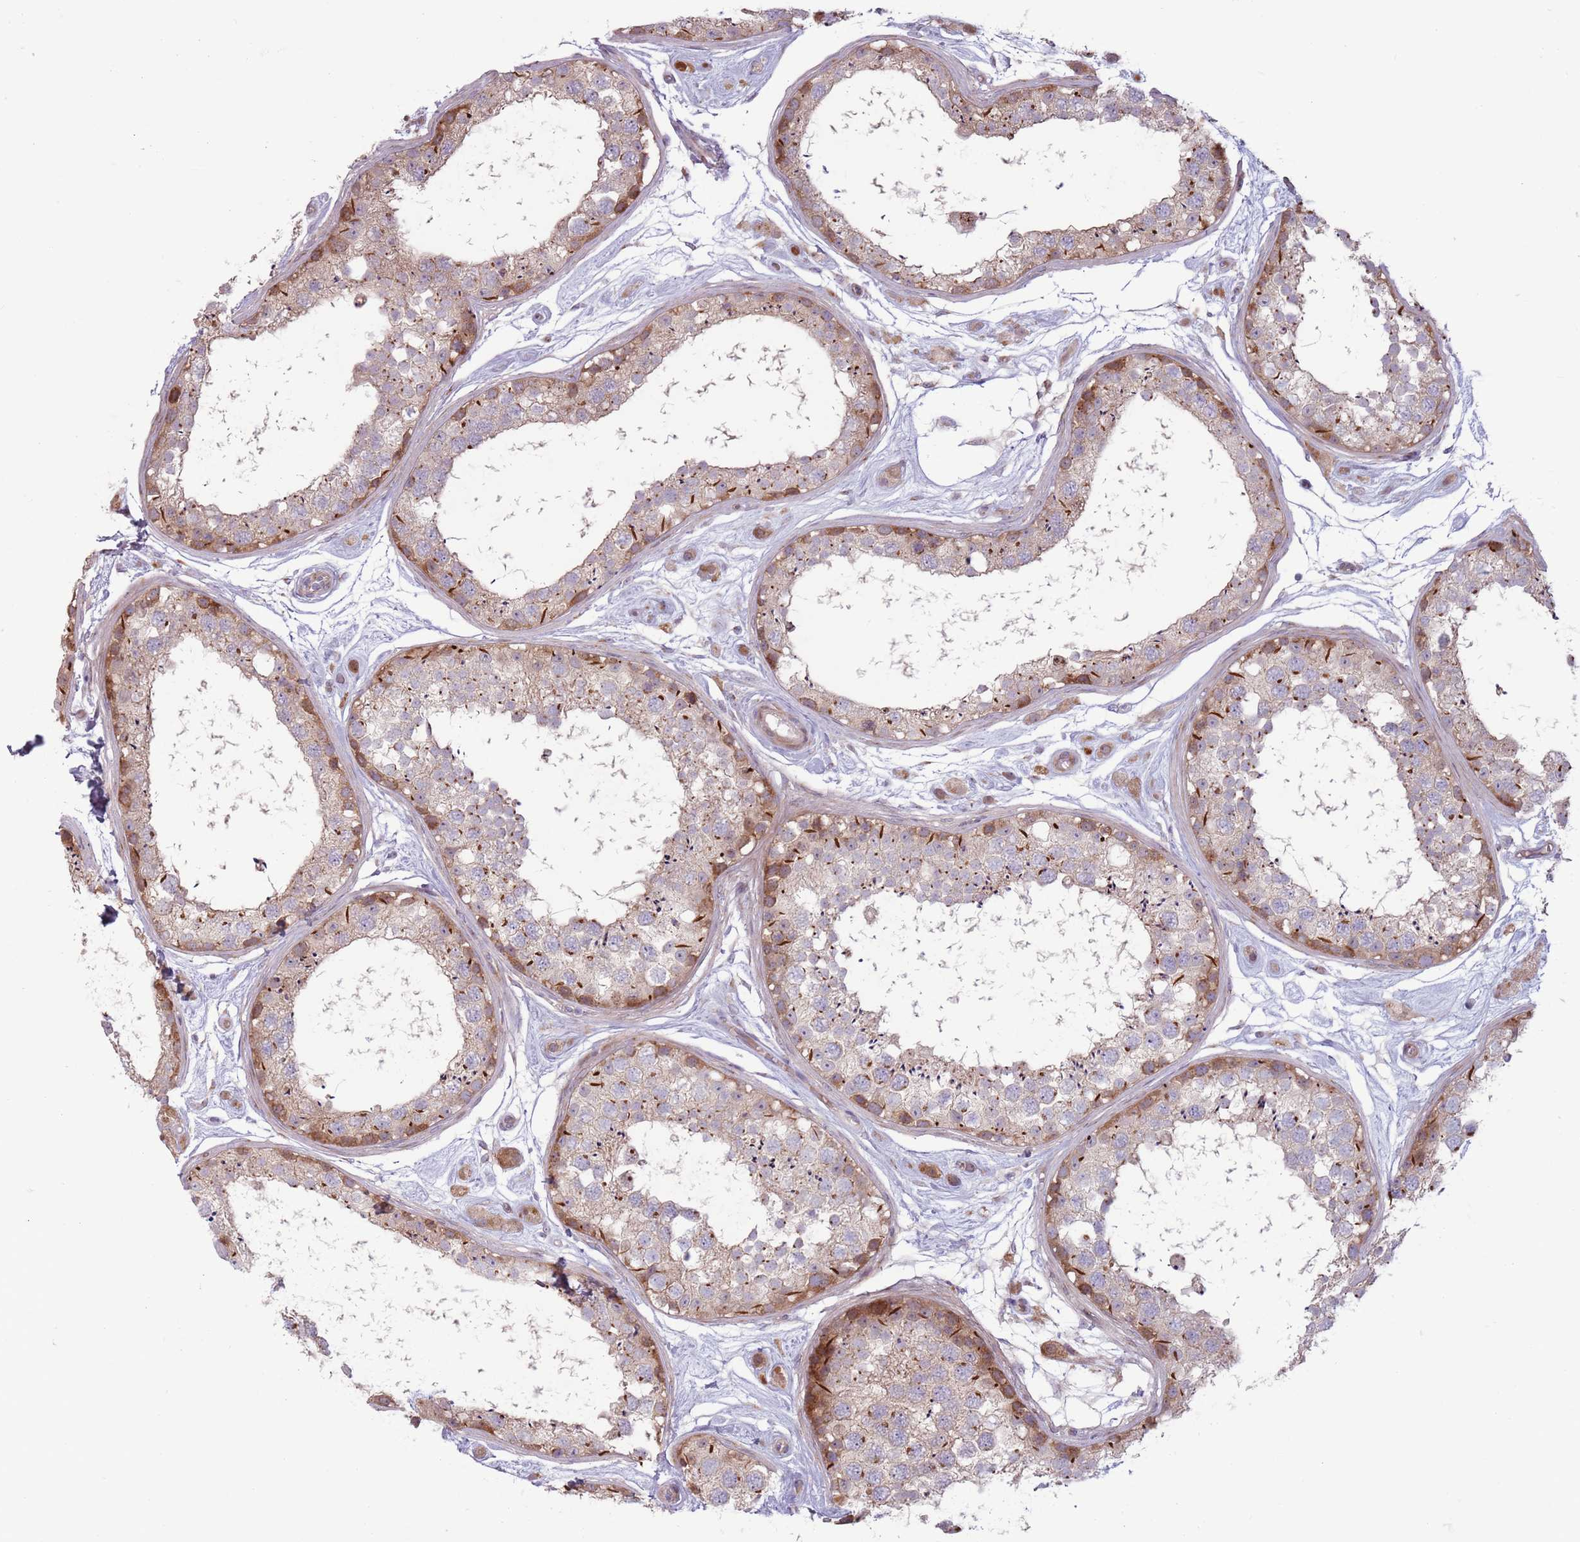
{"staining": {"intensity": "moderate", "quantity": "<25%", "location": "cytoplasmic/membranous"}, "tissue": "testis", "cell_type": "Cells in seminiferous ducts", "image_type": "normal", "snomed": [{"axis": "morphology", "description": "Normal tissue, NOS"}, {"axis": "topography", "description": "Testis"}], "caption": "An image of testis stained for a protein displays moderate cytoplasmic/membranous brown staining in cells in seminiferous ducts. The protein of interest is stained brown, and the nuclei are stained in blue (DAB (3,3'-diaminobenzidine) IHC with brightfield microscopy, high magnification).", "gene": "CCDC150", "patient": {"sex": "male", "age": 25}}